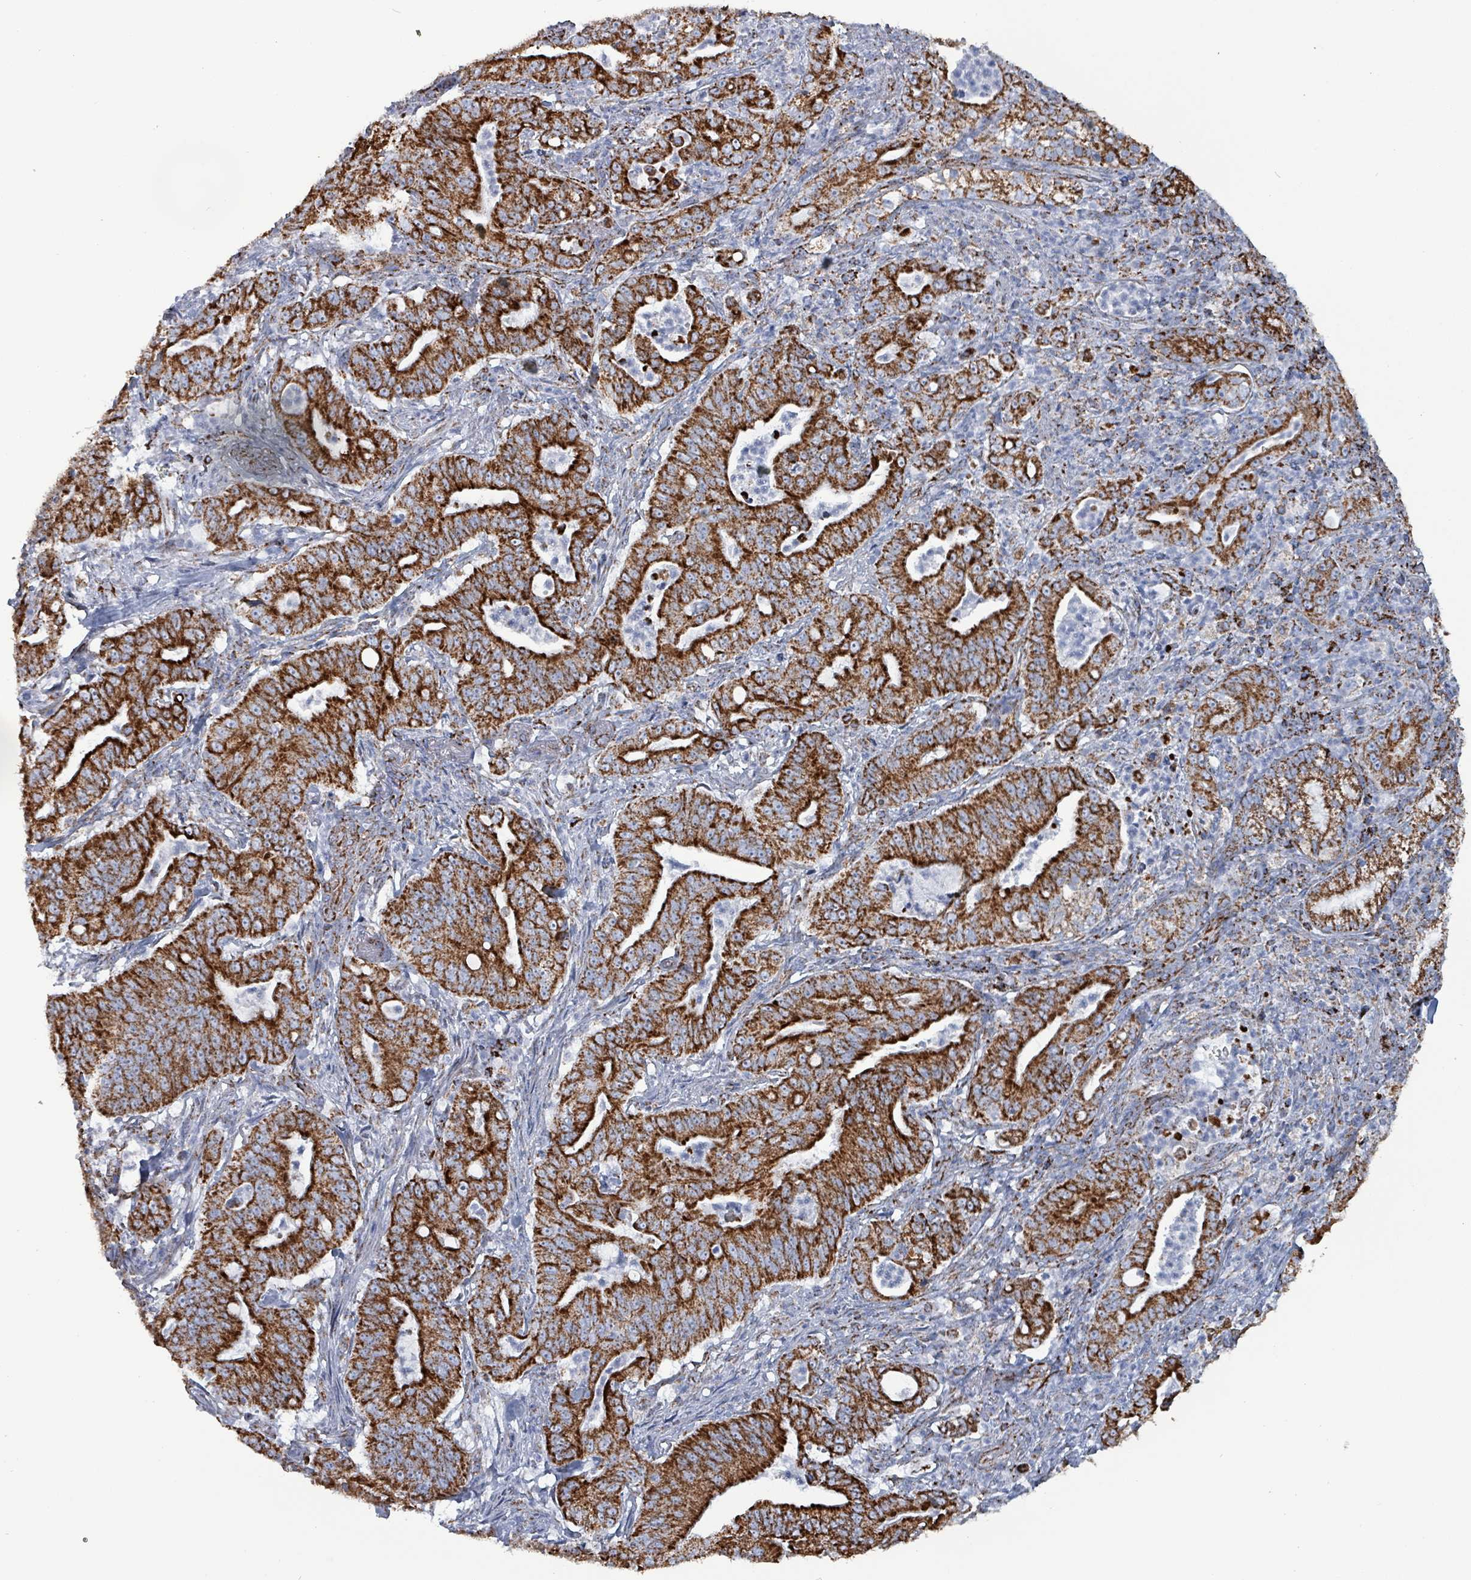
{"staining": {"intensity": "strong", "quantity": ">75%", "location": "cytoplasmic/membranous"}, "tissue": "pancreatic cancer", "cell_type": "Tumor cells", "image_type": "cancer", "snomed": [{"axis": "morphology", "description": "Adenocarcinoma, NOS"}, {"axis": "topography", "description": "Pancreas"}], "caption": "Pancreatic adenocarcinoma stained for a protein (brown) shows strong cytoplasmic/membranous positive positivity in approximately >75% of tumor cells.", "gene": "IDH3B", "patient": {"sex": "male", "age": 71}}